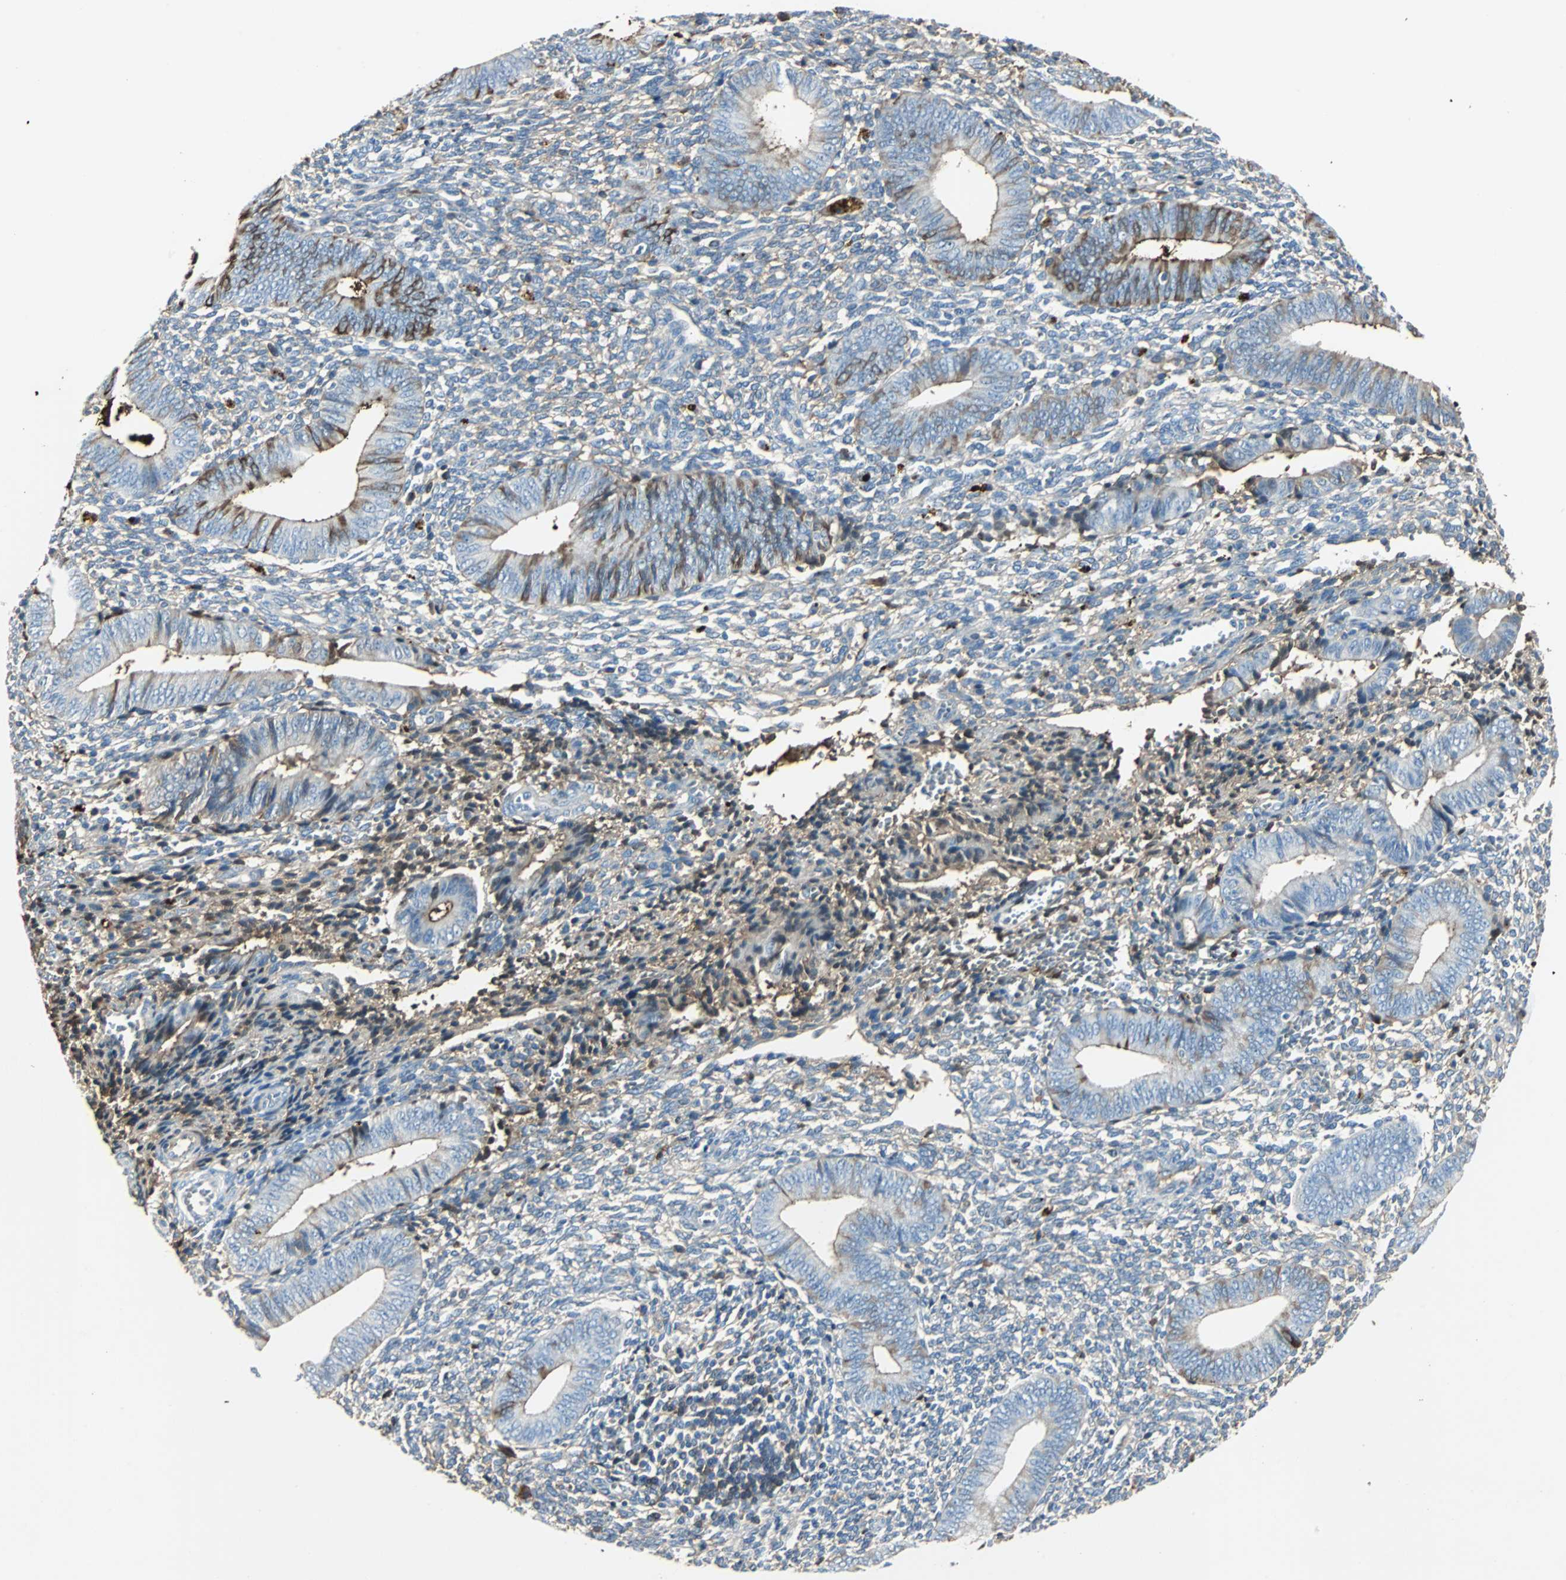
{"staining": {"intensity": "moderate", "quantity": "25%-75%", "location": "cytoplasmic/membranous"}, "tissue": "endometrium", "cell_type": "Cells in endometrial stroma", "image_type": "normal", "snomed": [{"axis": "morphology", "description": "Normal tissue, NOS"}, {"axis": "topography", "description": "Uterus"}, {"axis": "topography", "description": "Endometrium"}], "caption": "A histopathology image of endometrium stained for a protein shows moderate cytoplasmic/membranous brown staining in cells in endometrial stroma. (DAB IHC with brightfield microscopy, high magnification).", "gene": "IGHA1", "patient": {"sex": "female", "age": 33}}